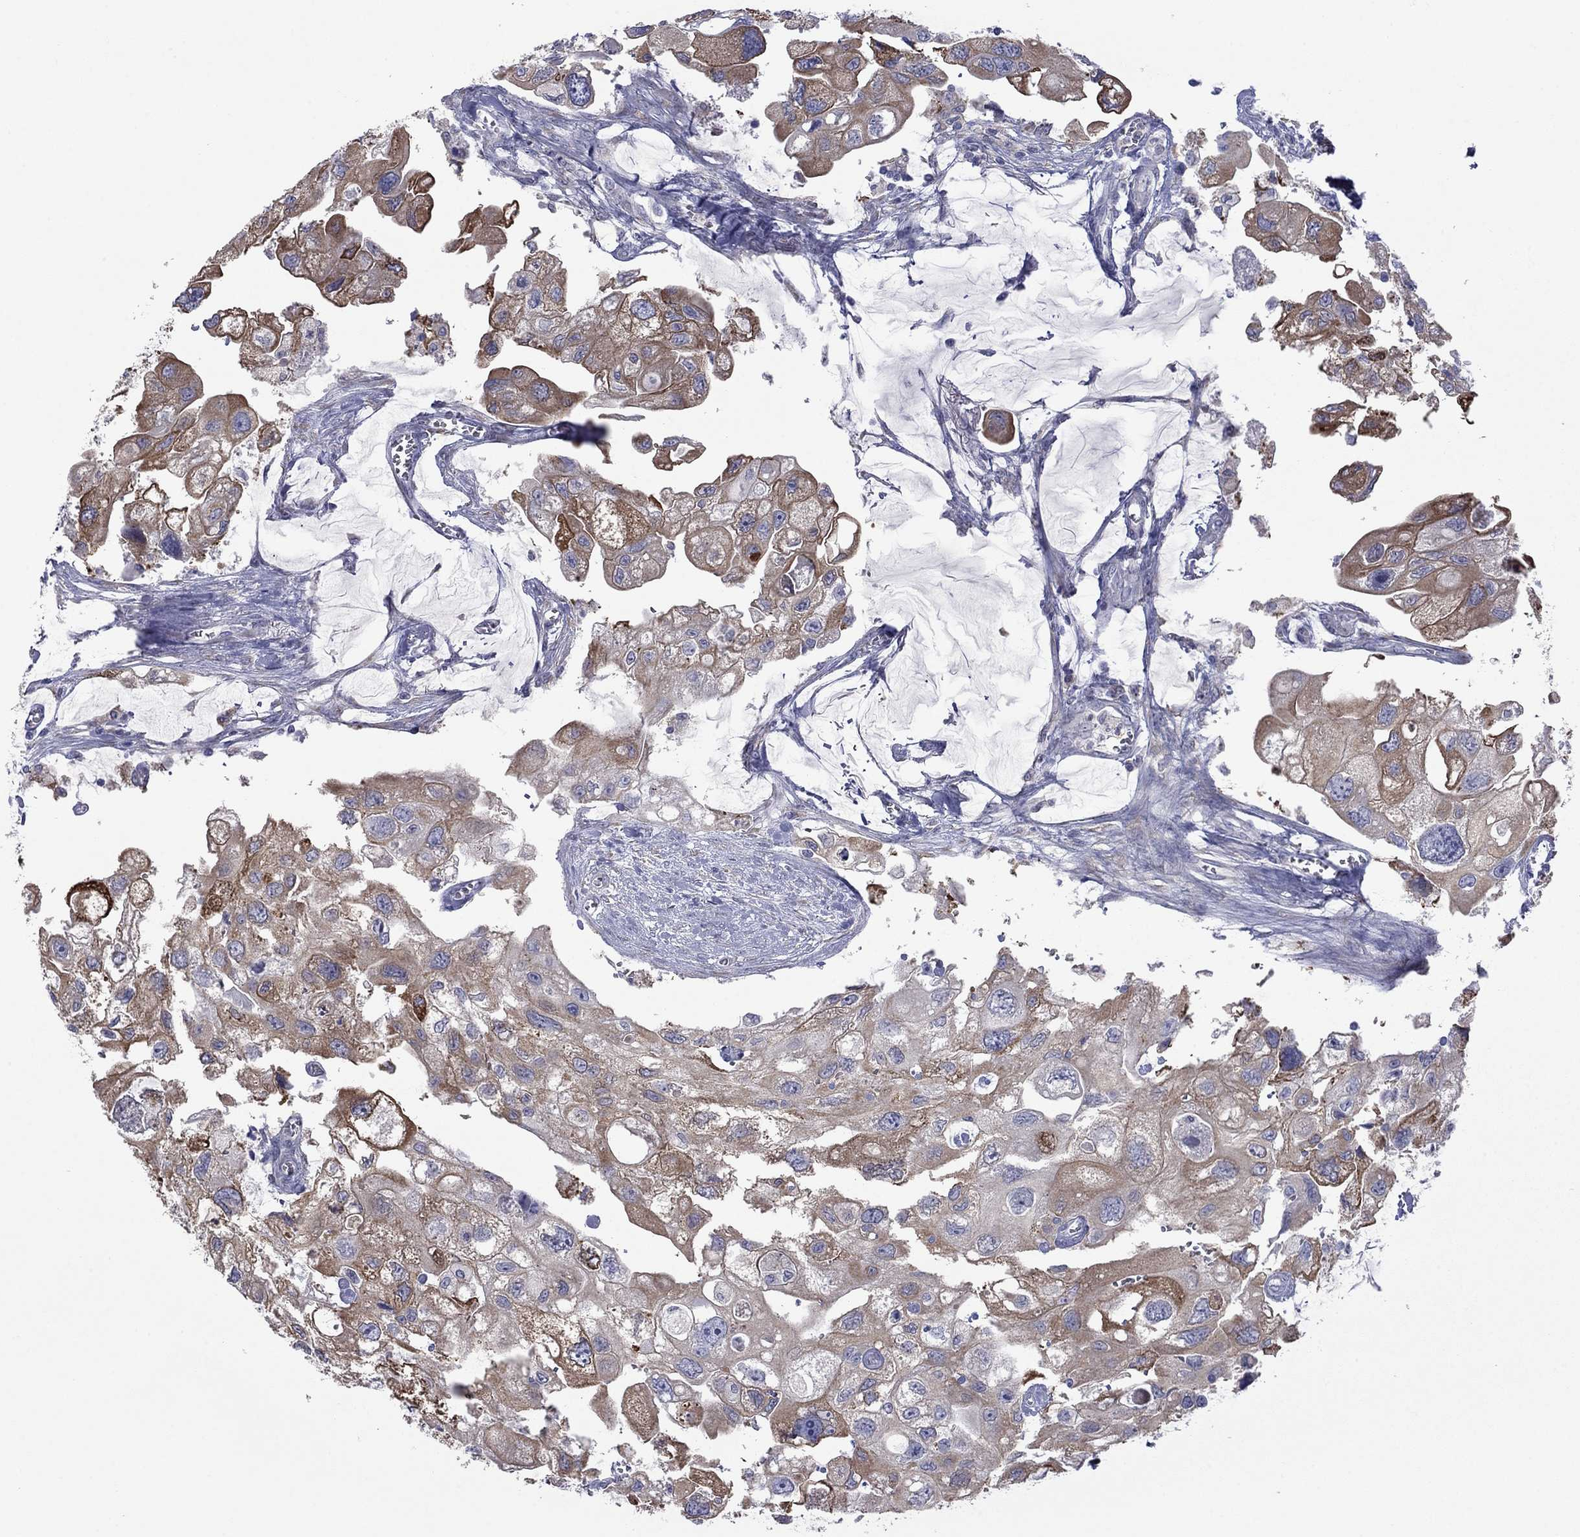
{"staining": {"intensity": "moderate", "quantity": "<25%", "location": "cytoplasmic/membranous"}, "tissue": "urothelial cancer", "cell_type": "Tumor cells", "image_type": "cancer", "snomed": [{"axis": "morphology", "description": "Urothelial carcinoma, High grade"}, {"axis": "topography", "description": "Urinary bladder"}], "caption": "Protein expression analysis of human urothelial cancer reveals moderate cytoplasmic/membranous positivity in about <25% of tumor cells.", "gene": "TMPRSS11A", "patient": {"sex": "male", "age": 59}}